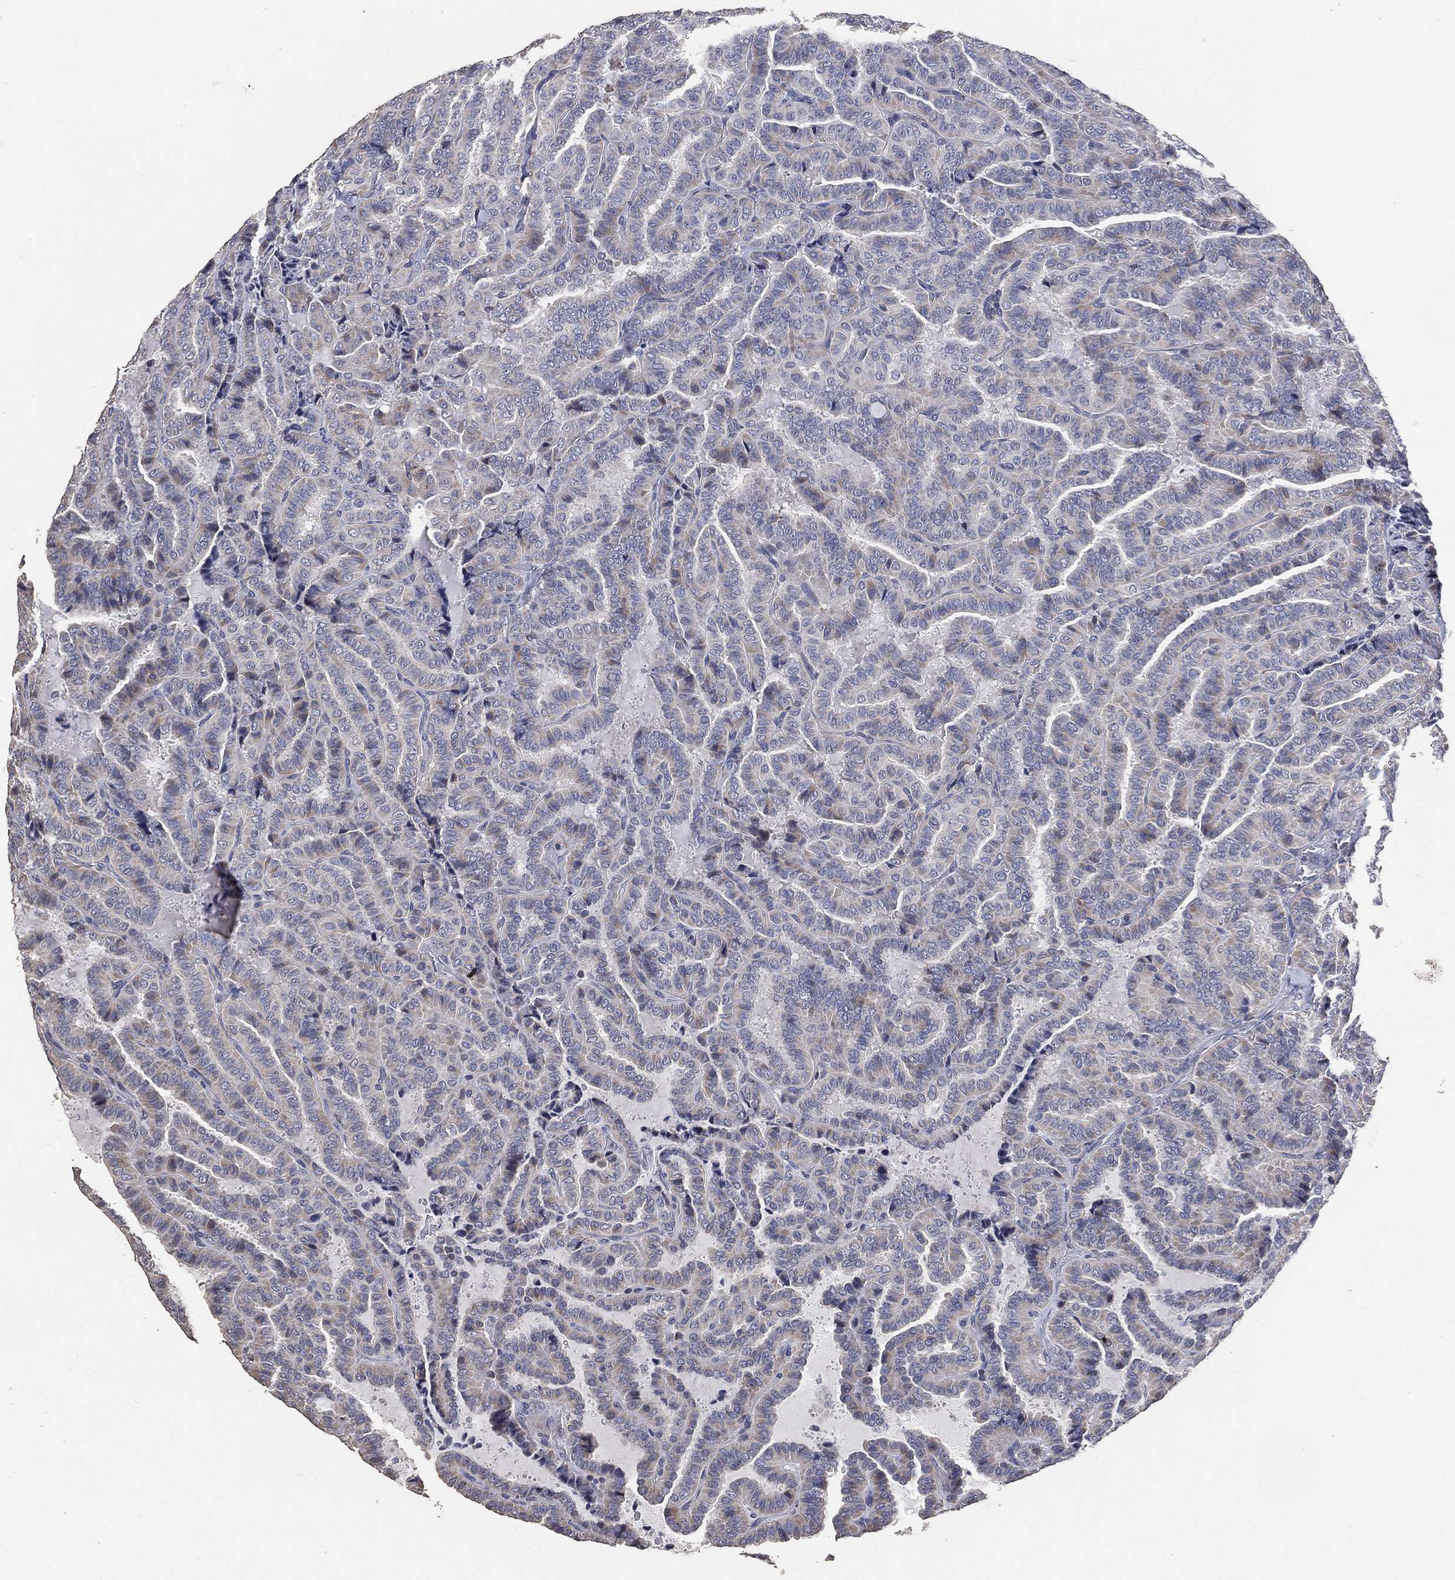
{"staining": {"intensity": "negative", "quantity": "none", "location": "none"}, "tissue": "thyroid cancer", "cell_type": "Tumor cells", "image_type": "cancer", "snomed": [{"axis": "morphology", "description": "Papillary adenocarcinoma, NOS"}, {"axis": "topography", "description": "Thyroid gland"}], "caption": "The immunohistochemistry photomicrograph has no significant positivity in tumor cells of thyroid papillary adenocarcinoma tissue.", "gene": "ADPRHL1", "patient": {"sex": "female", "age": 39}}